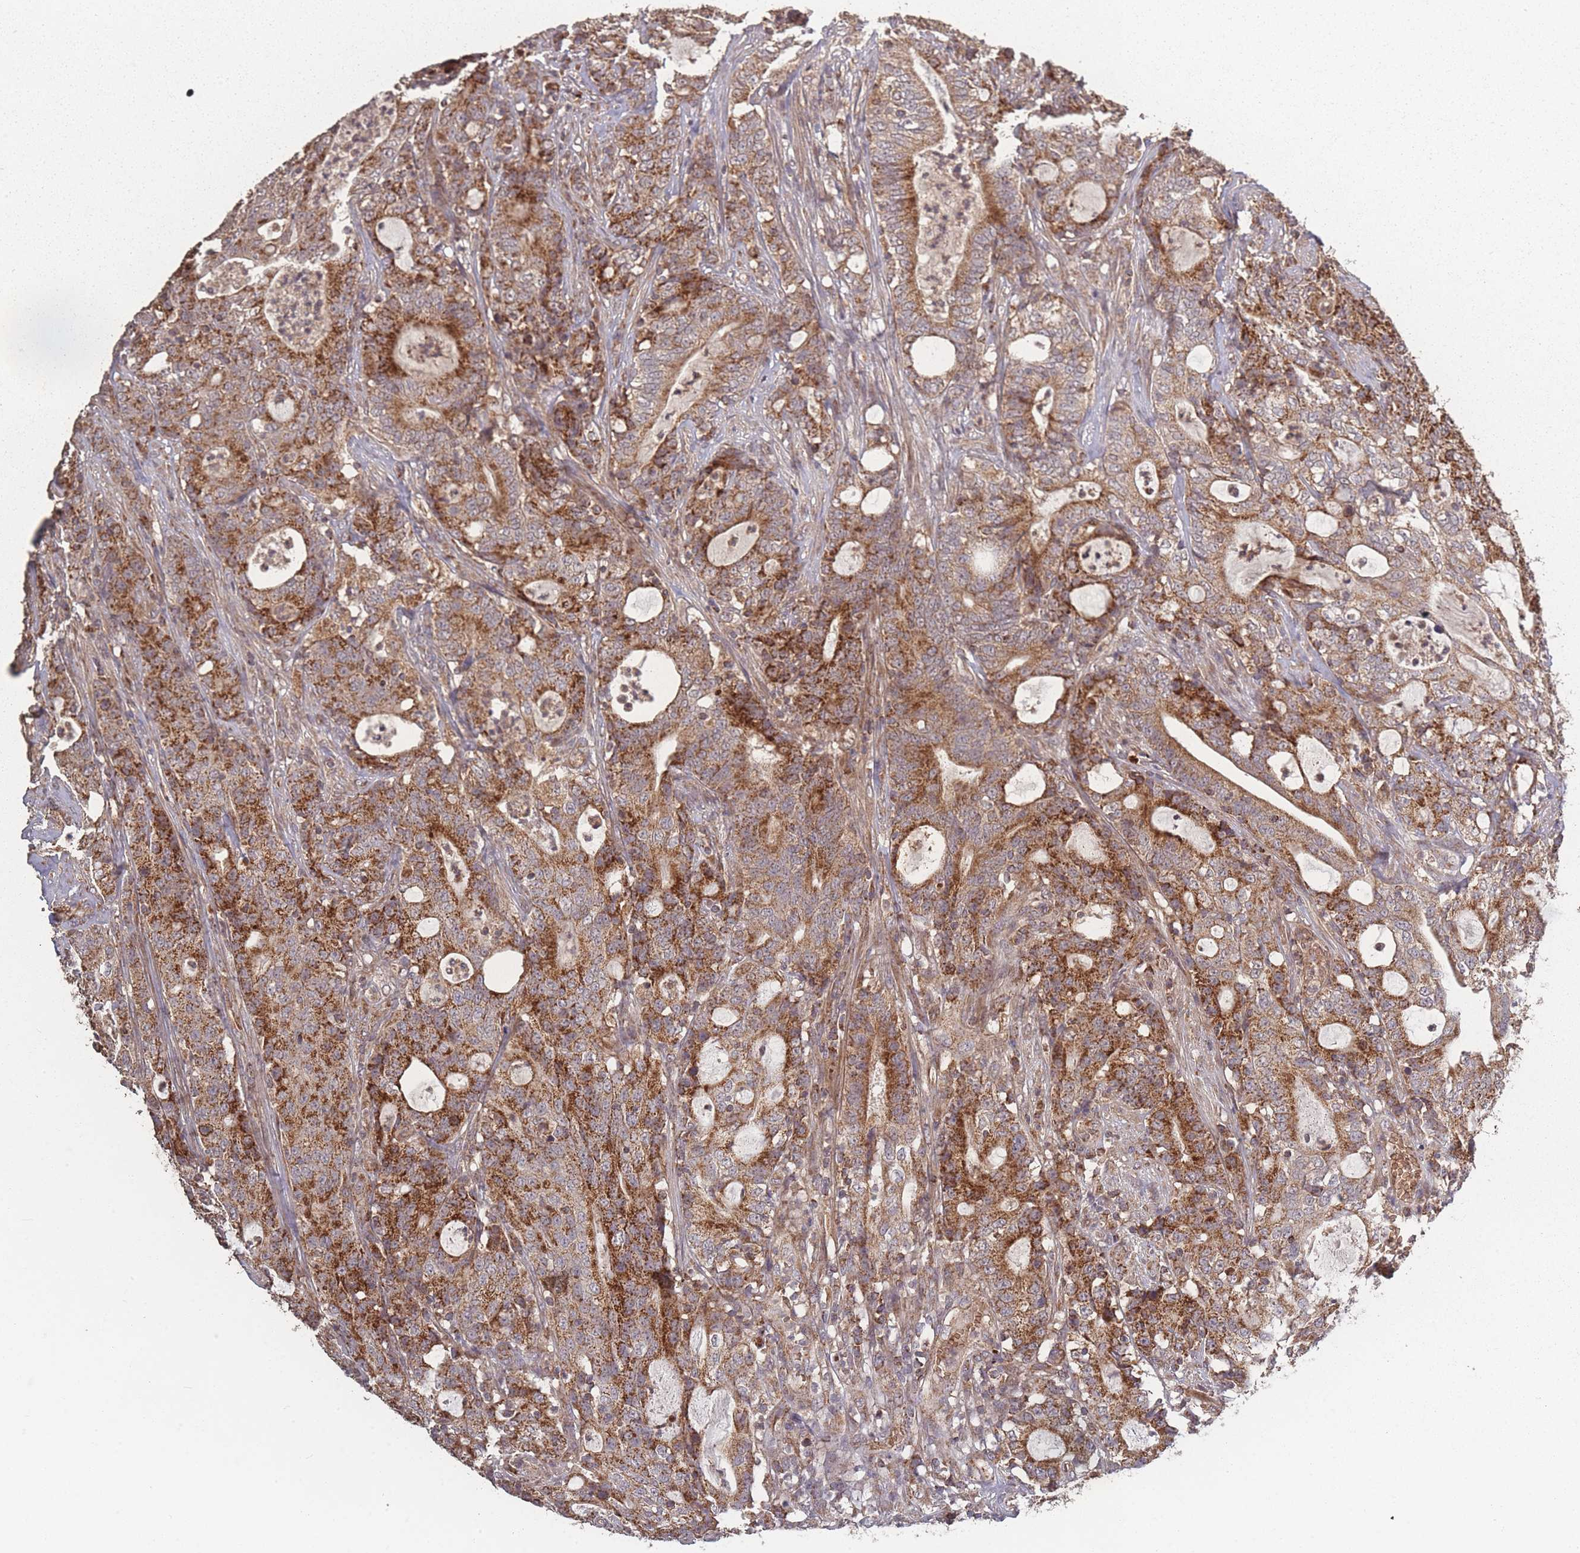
{"staining": {"intensity": "moderate", "quantity": ">75%", "location": "cytoplasmic/membranous"}, "tissue": "colorectal cancer", "cell_type": "Tumor cells", "image_type": "cancer", "snomed": [{"axis": "morphology", "description": "Adenocarcinoma, NOS"}, {"axis": "topography", "description": "Colon"}], "caption": "An IHC histopathology image of neoplastic tissue is shown. Protein staining in brown labels moderate cytoplasmic/membranous positivity in adenocarcinoma (colorectal) within tumor cells.", "gene": "LYRM7", "patient": {"sex": "male", "age": 83}}